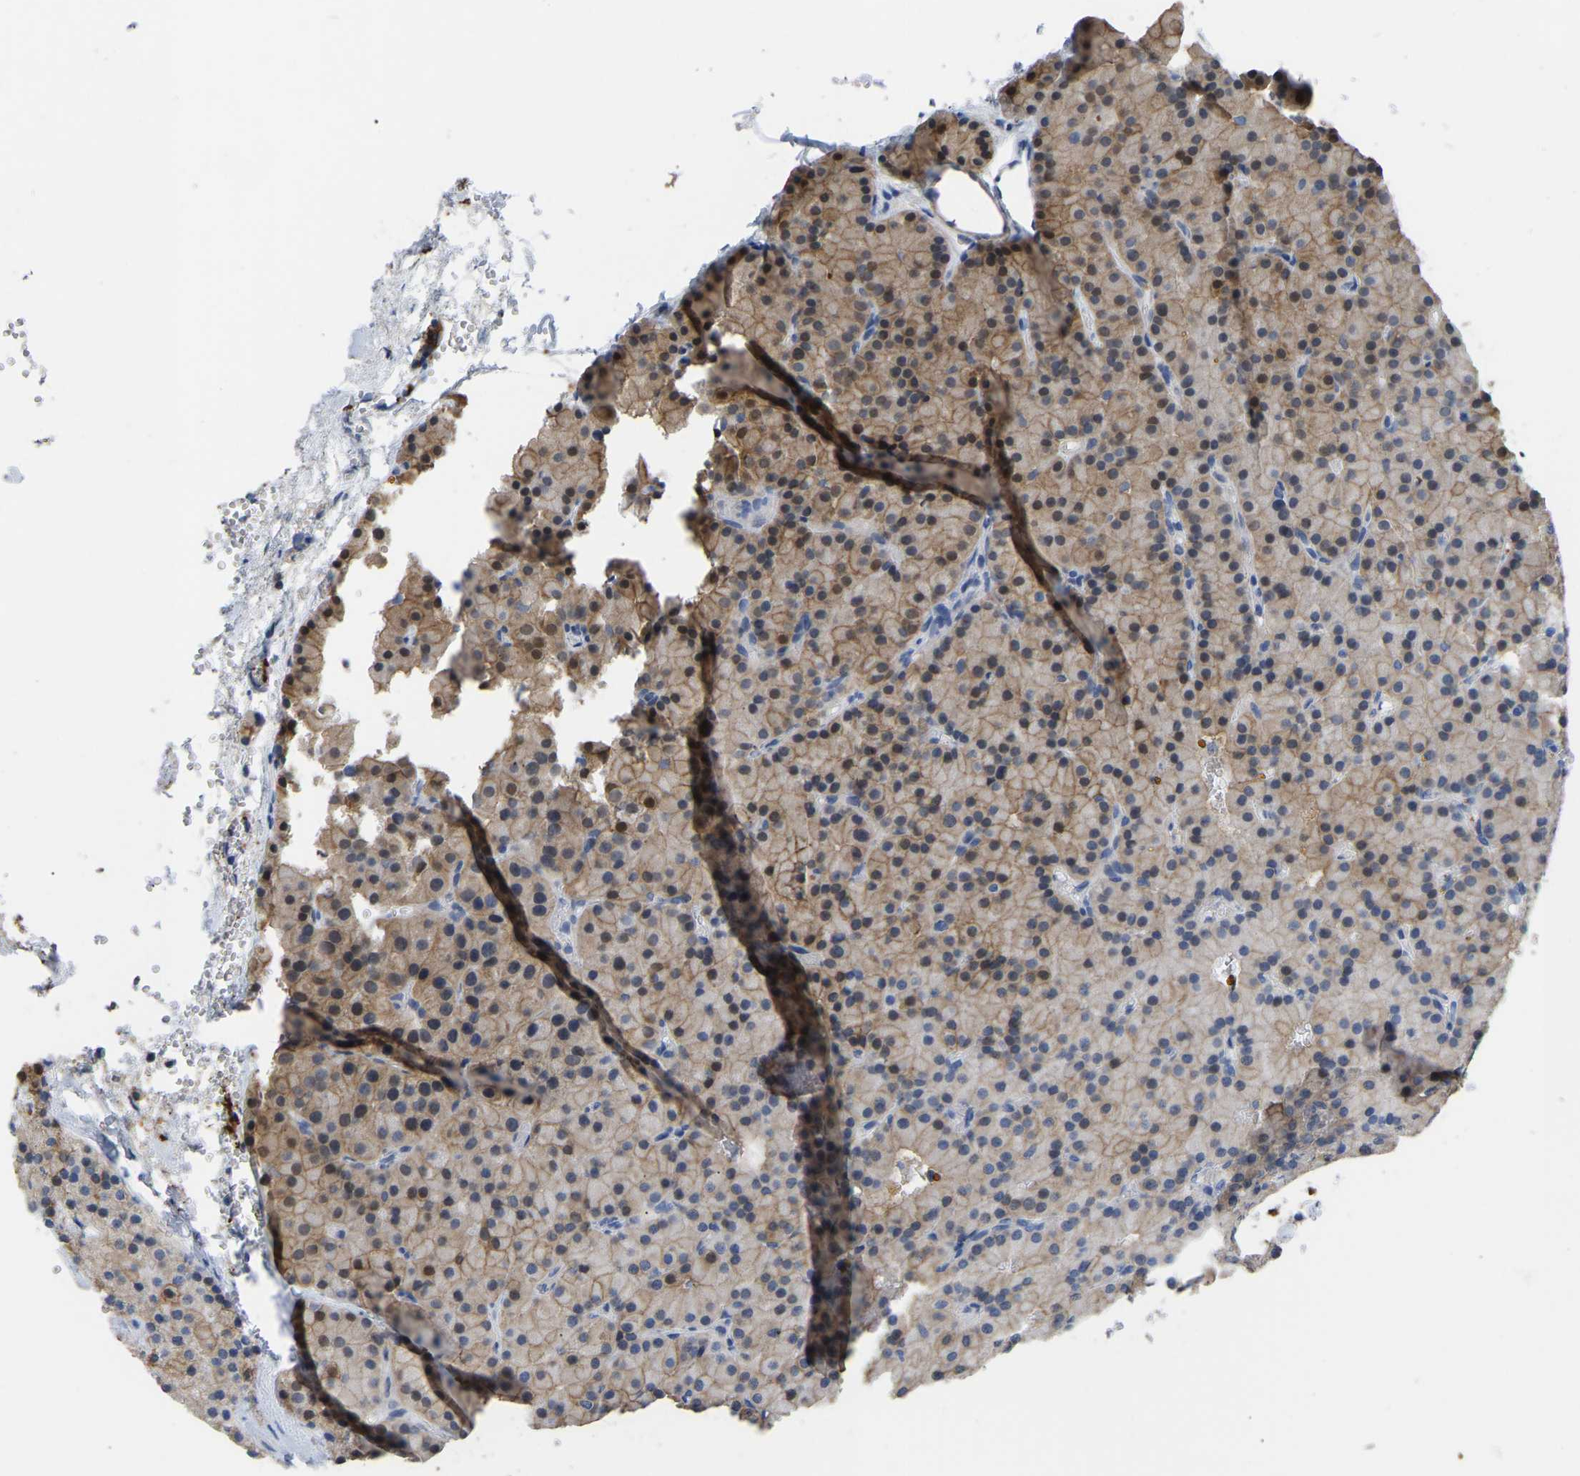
{"staining": {"intensity": "moderate", "quantity": "25%-75%", "location": "cytoplasmic/membranous,nuclear"}, "tissue": "parathyroid gland", "cell_type": "Glandular cells", "image_type": "normal", "snomed": [{"axis": "morphology", "description": "Normal tissue, NOS"}, {"axis": "morphology", "description": "Adenoma, NOS"}, {"axis": "topography", "description": "Parathyroid gland"}], "caption": "Glandular cells reveal moderate cytoplasmic/membranous,nuclear positivity in about 25%-75% of cells in benign parathyroid gland. Nuclei are stained in blue.", "gene": "ZNF449", "patient": {"sex": "male", "age": 75}}